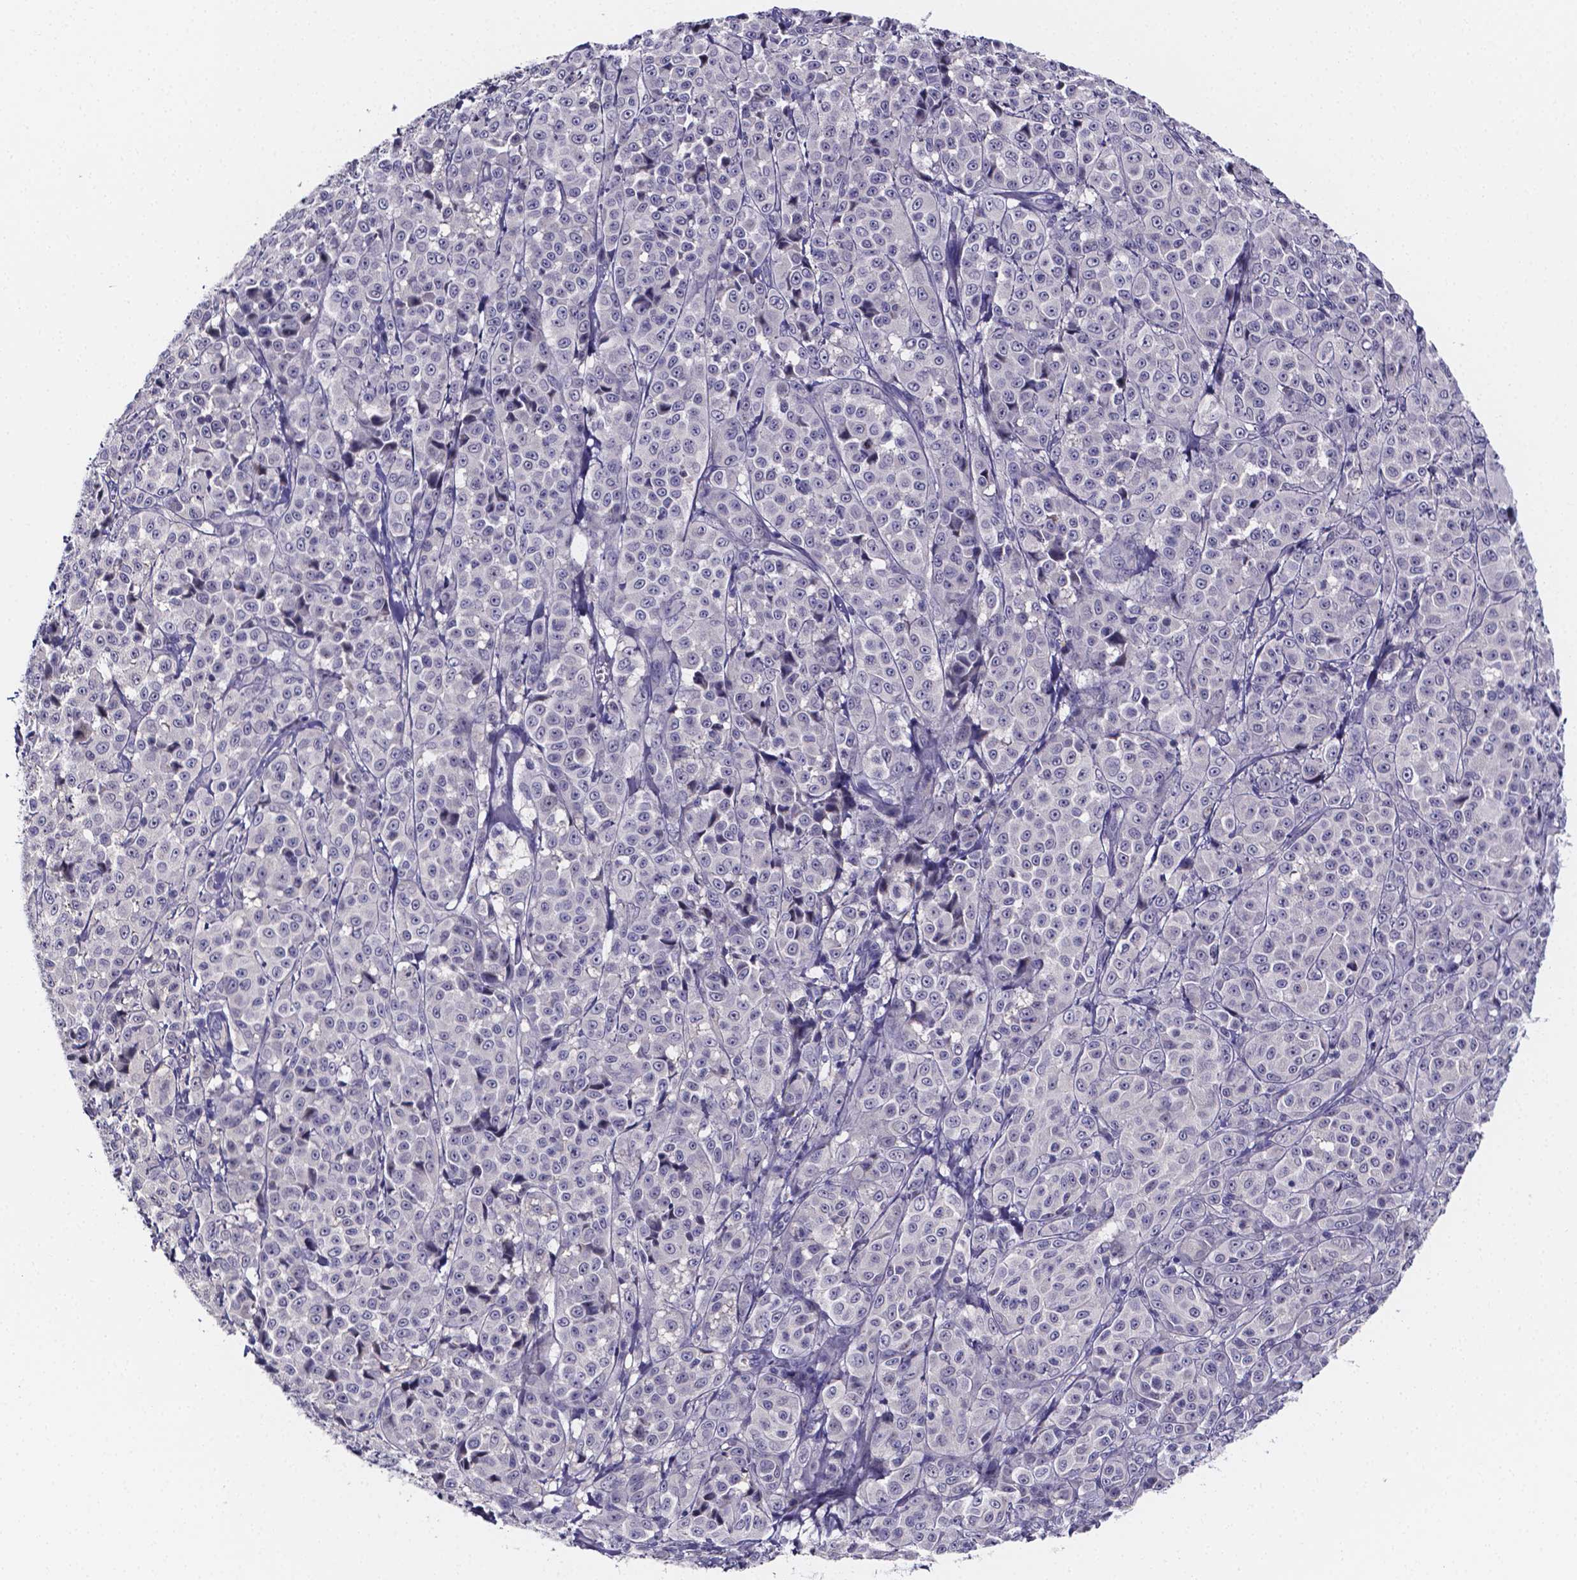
{"staining": {"intensity": "negative", "quantity": "none", "location": "none"}, "tissue": "melanoma", "cell_type": "Tumor cells", "image_type": "cancer", "snomed": [{"axis": "morphology", "description": "Malignant melanoma, NOS"}, {"axis": "topography", "description": "Skin"}], "caption": "Malignant melanoma was stained to show a protein in brown. There is no significant positivity in tumor cells.", "gene": "IZUMO1", "patient": {"sex": "male", "age": 89}}